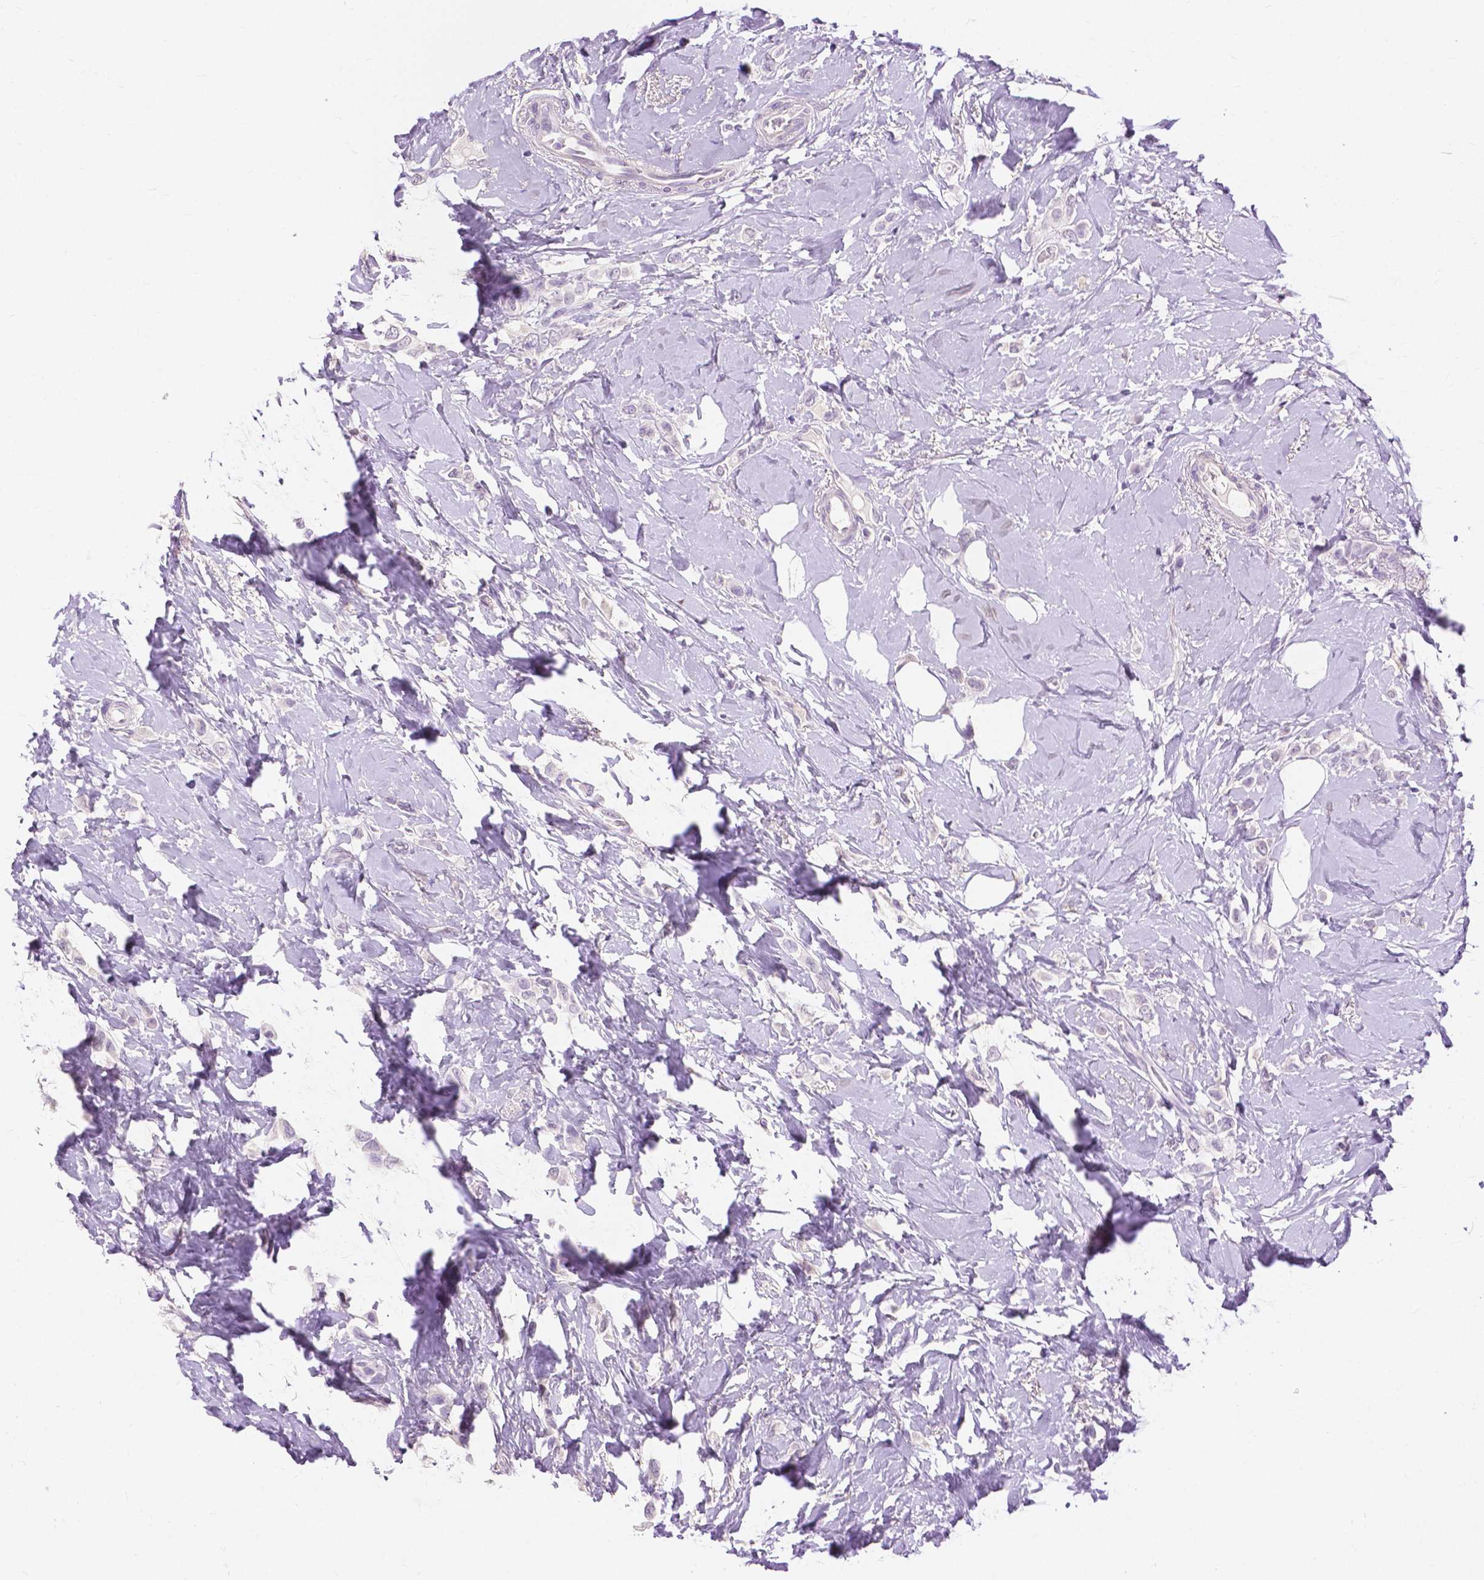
{"staining": {"intensity": "negative", "quantity": "none", "location": "none"}, "tissue": "breast cancer", "cell_type": "Tumor cells", "image_type": "cancer", "snomed": [{"axis": "morphology", "description": "Lobular carcinoma"}, {"axis": "topography", "description": "Breast"}], "caption": "An immunohistochemistry (IHC) photomicrograph of breast cancer (lobular carcinoma) is shown. There is no staining in tumor cells of breast cancer (lobular carcinoma).", "gene": "CXCR2", "patient": {"sex": "female", "age": 66}}